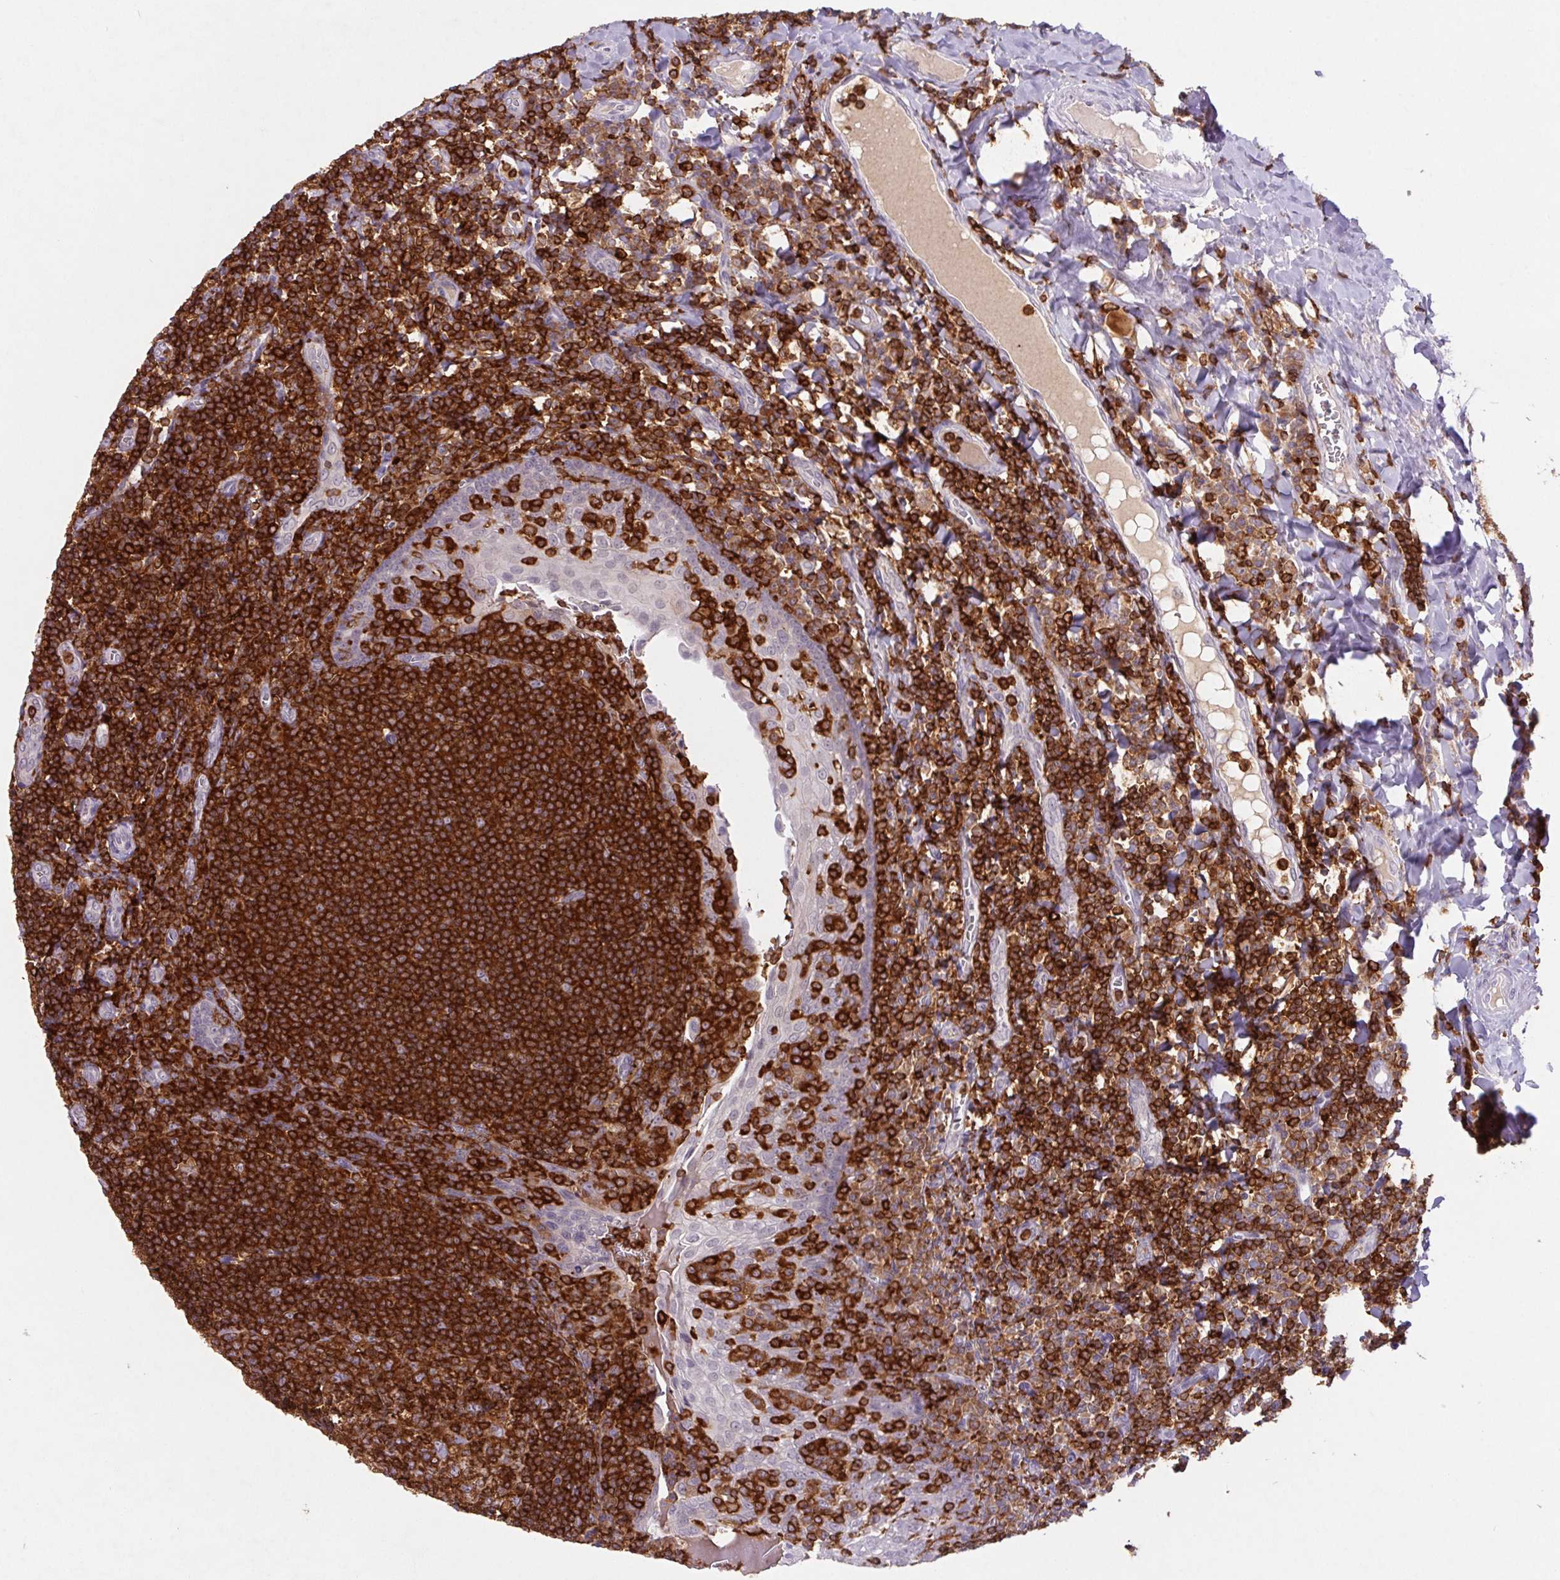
{"staining": {"intensity": "strong", "quantity": ">75%", "location": "cytoplasmic/membranous"}, "tissue": "tonsil", "cell_type": "Germinal center cells", "image_type": "normal", "snomed": [{"axis": "morphology", "description": "Normal tissue, NOS"}, {"axis": "morphology", "description": "Inflammation, NOS"}, {"axis": "topography", "description": "Tonsil"}], "caption": "DAB immunohistochemical staining of unremarkable human tonsil shows strong cytoplasmic/membranous protein positivity in about >75% of germinal center cells. Nuclei are stained in blue.", "gene": "APBB1IP", "patient": {"sex": "female", "age": 31}}